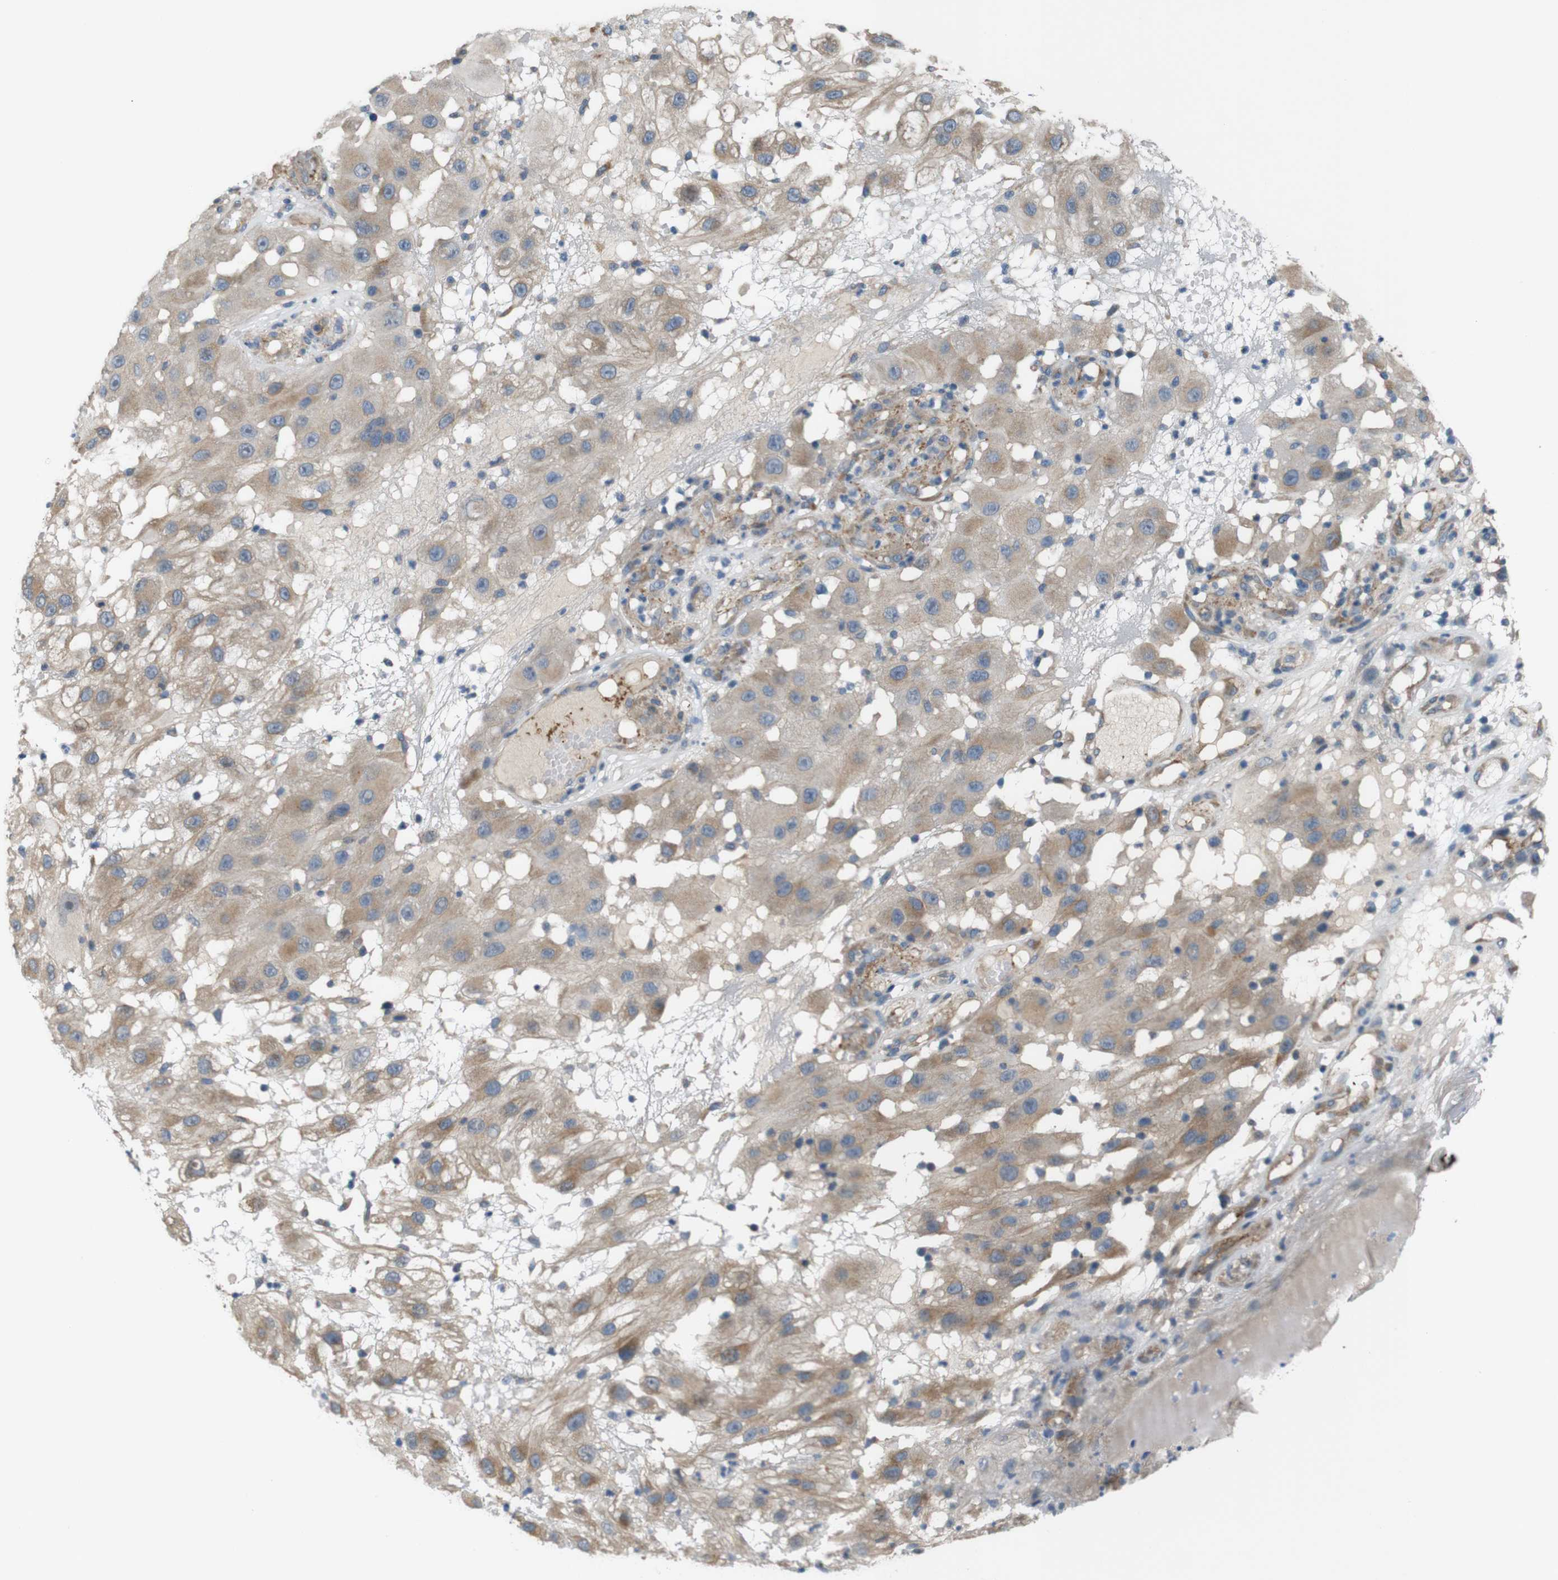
{"staining": {"intensity": "moderate", "quantity": ">75%", "location": "cytoplasmic/membranous"}, "tissue": "melanoma", "cell_type": "Tumor cells", "image_type": "cancer", "snomed": [{"axis": "morphology", "description": "Malignant melanoma, NOS"}, {"axis": "topography", "description": "Skin"}], "caption": "DAB immunohistochemical staining of human melanoma displays moderate cytoplasmic/membranous protein positivity in about >75% of tumor cells.", "gene": "BVES", "patient": {"sex": "female", "age": 81}}